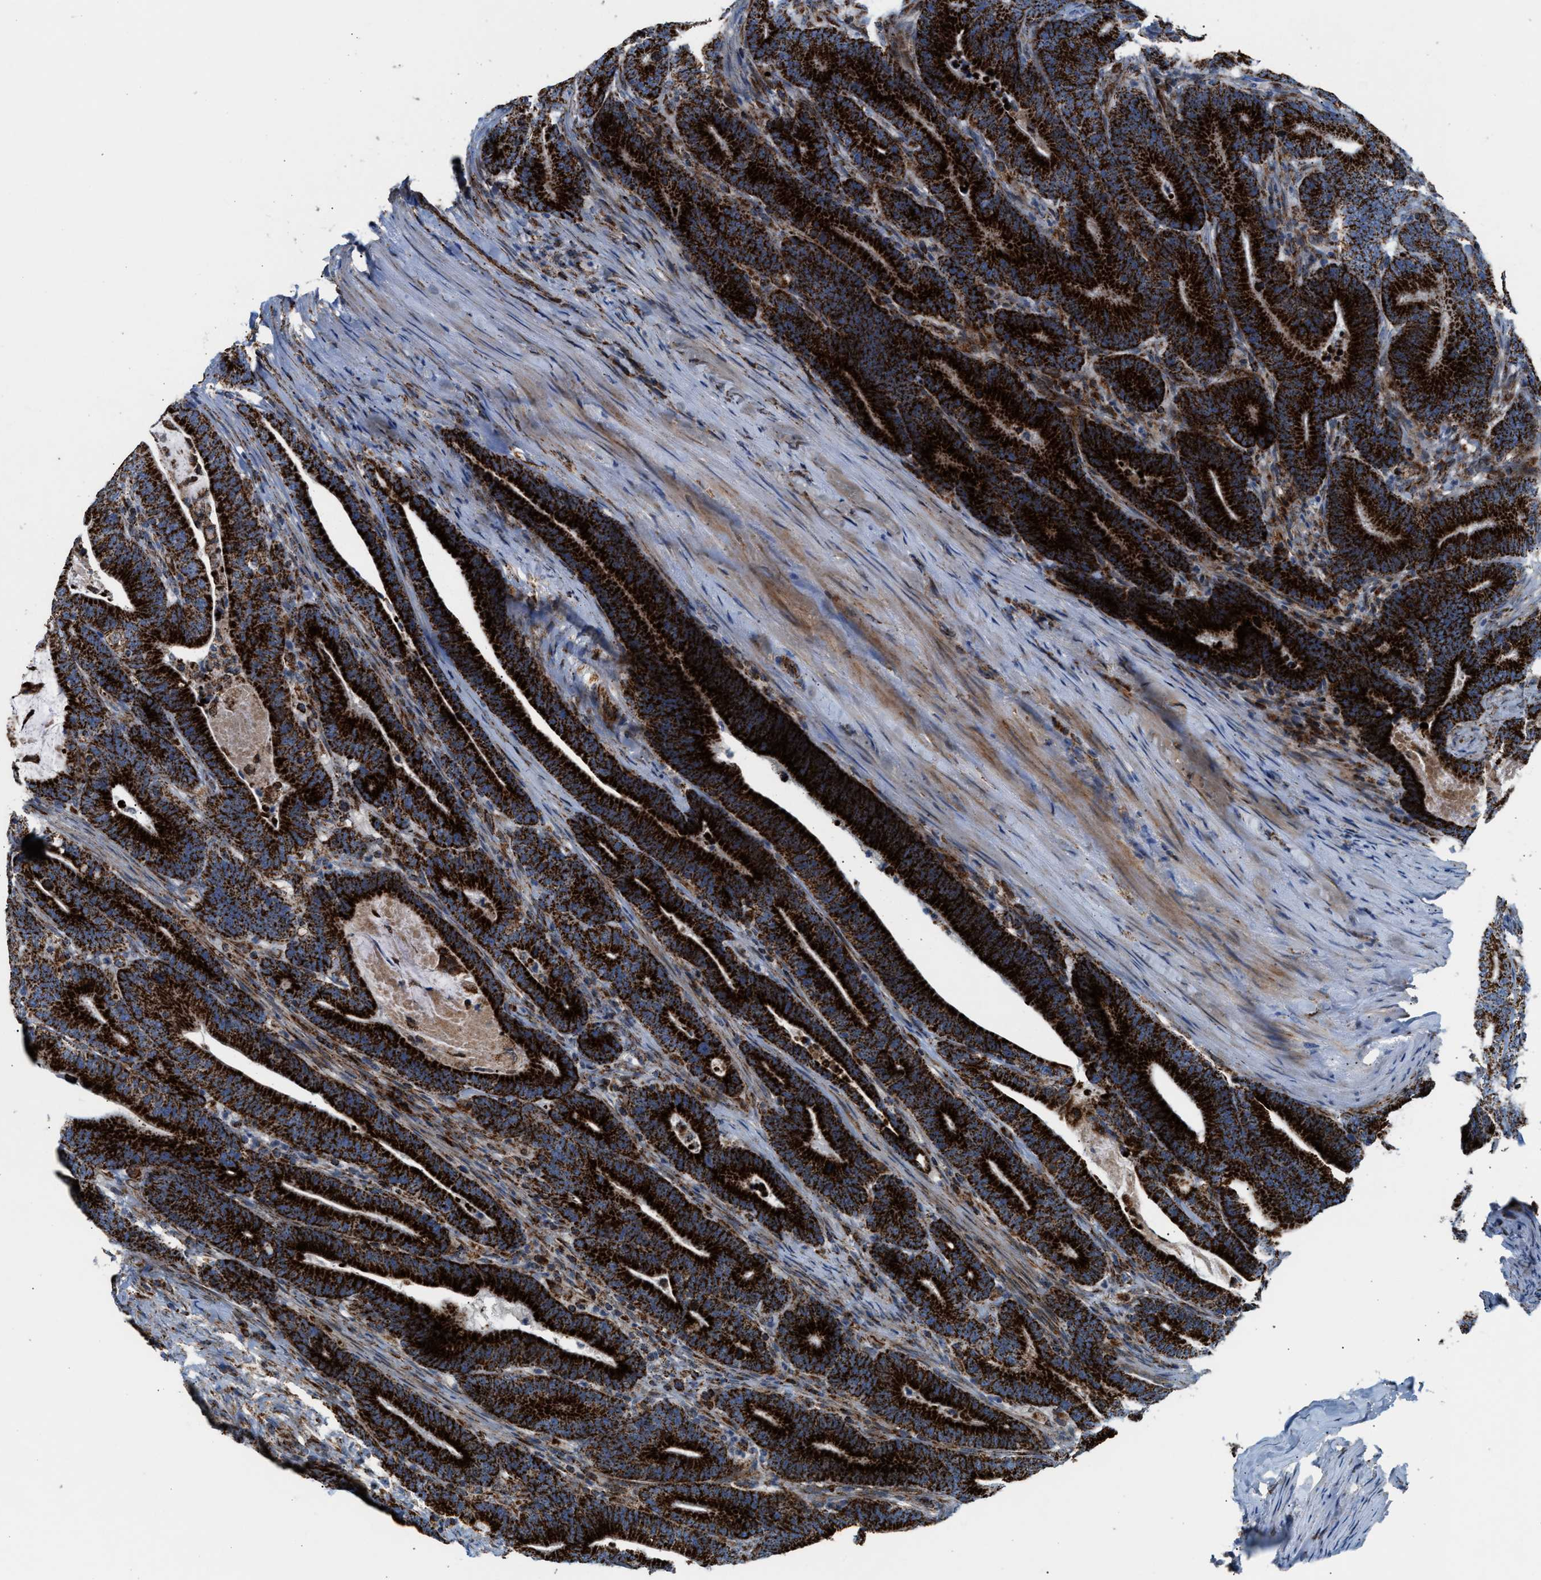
{"staining": {"intensity": "strong", "quantity": ">75%", "location": "cytoplasmic/membranous"}, "tissue": "colorectal cancer", "cell_type": "Tumor cells", "image_type": "cancer", "snomed": [{"axis": "morphology", "description": "Adenocarcinoma, NOS"}, {"axis": "topography", "description": "Colon"}], "caption": "A high amount of strong cytoplasmic/membranous staining is seen in about >75% of tumor cells in adenocarcinoma (colorectal) tissue. The staining was performed using DAB (3,3'-diaminobenzidine), with brown indicating positive protein expression. Nuclei are stained blue with hematoxylin.", "gene": "PMPCA", "patient": {"sex": "female", "age": 66}}